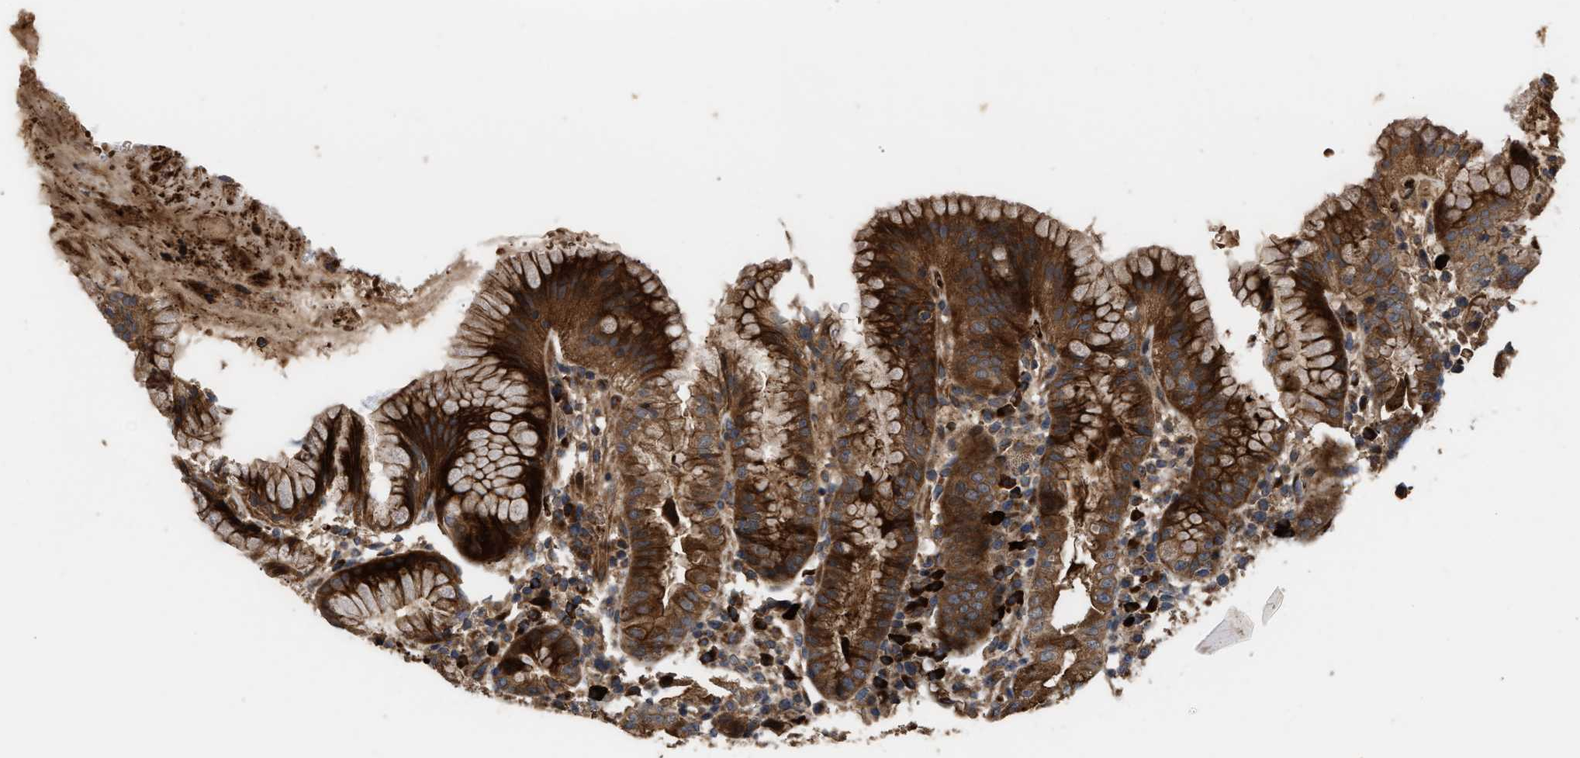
{"staining": {"intensity": "strong", "quantity": "25%-75%", "location": "cytoplasmic/membranous"}, "tissue": "stomach", "cell_type": "Glandular cells", "image_type": "normal", "snomed": [{"axis": "morphology", "description": "Normal tissue, NOS"}, {"axis": "topography", "description": "Stomach"}, {"axis": "topography", "description": "Stomach, lower"}], "caption": "Immunohistochemical staining of unremarkable stomach demonstrates strong cytoplasmic/membranous protein staining in about 25%-75% of glandular cells.", "gene": "STAU1", "patient": {"sex": "female", "age": 75}}